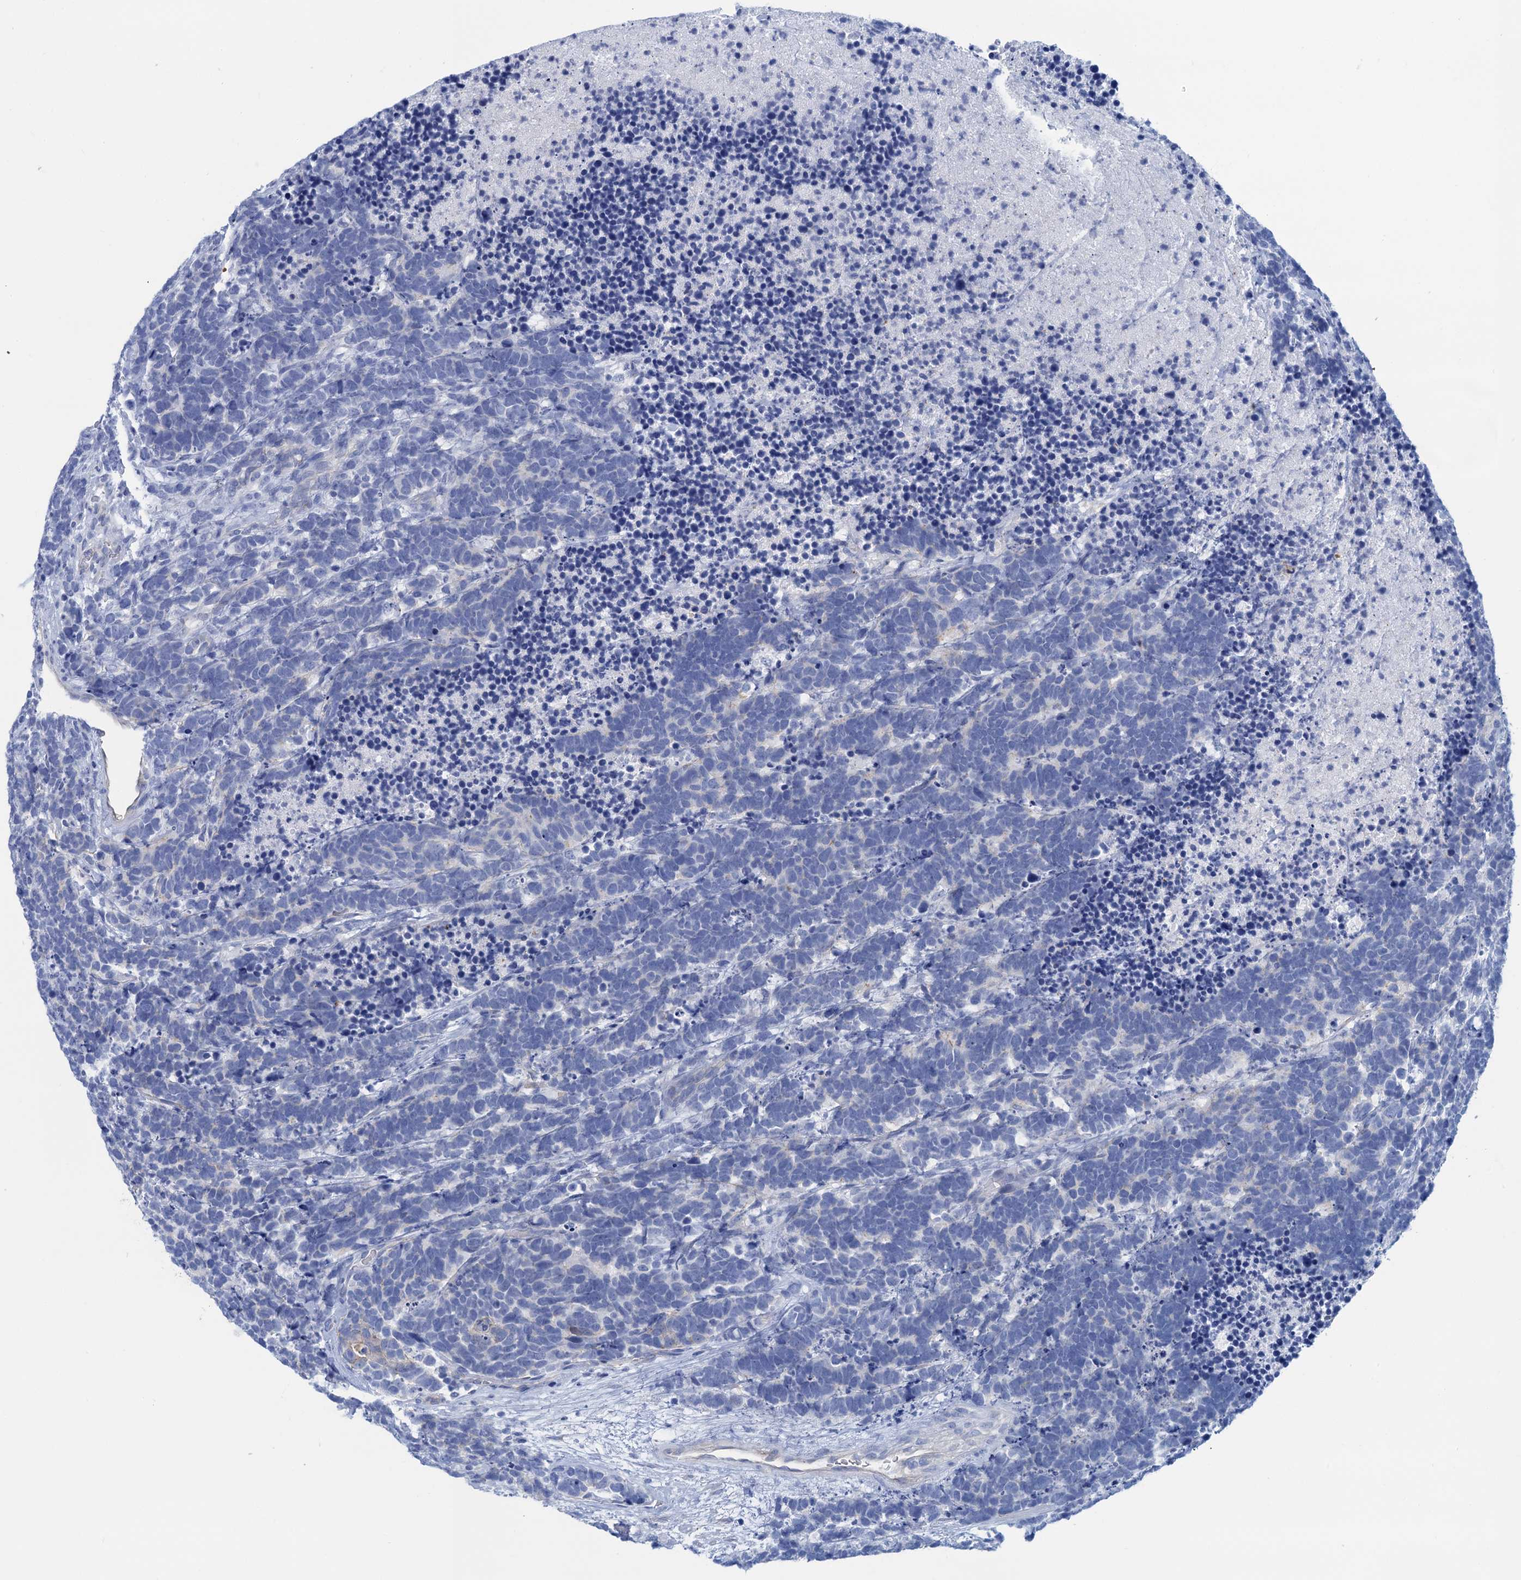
{"staining": {"intensity": "negative", "quantity": "none", "location": "none"}, "tissue": "carcinoid", "cell_type": "Tumor cells", "image_type": "cancer", "snomed": [{"axis": "morphology", "description": "Carcinoma, NOS"}, {"axis": "morphology", "description": "Carcinoid, malignant, NOS"}, {"axis": "topography", "description": "Urinary bladder"}], "caption": "The IHC micrograph has no significant staining in tumor cells of carcinoid tissue.", "gene": "CALML5", "patient": {"sex": "male", "age": 57}}